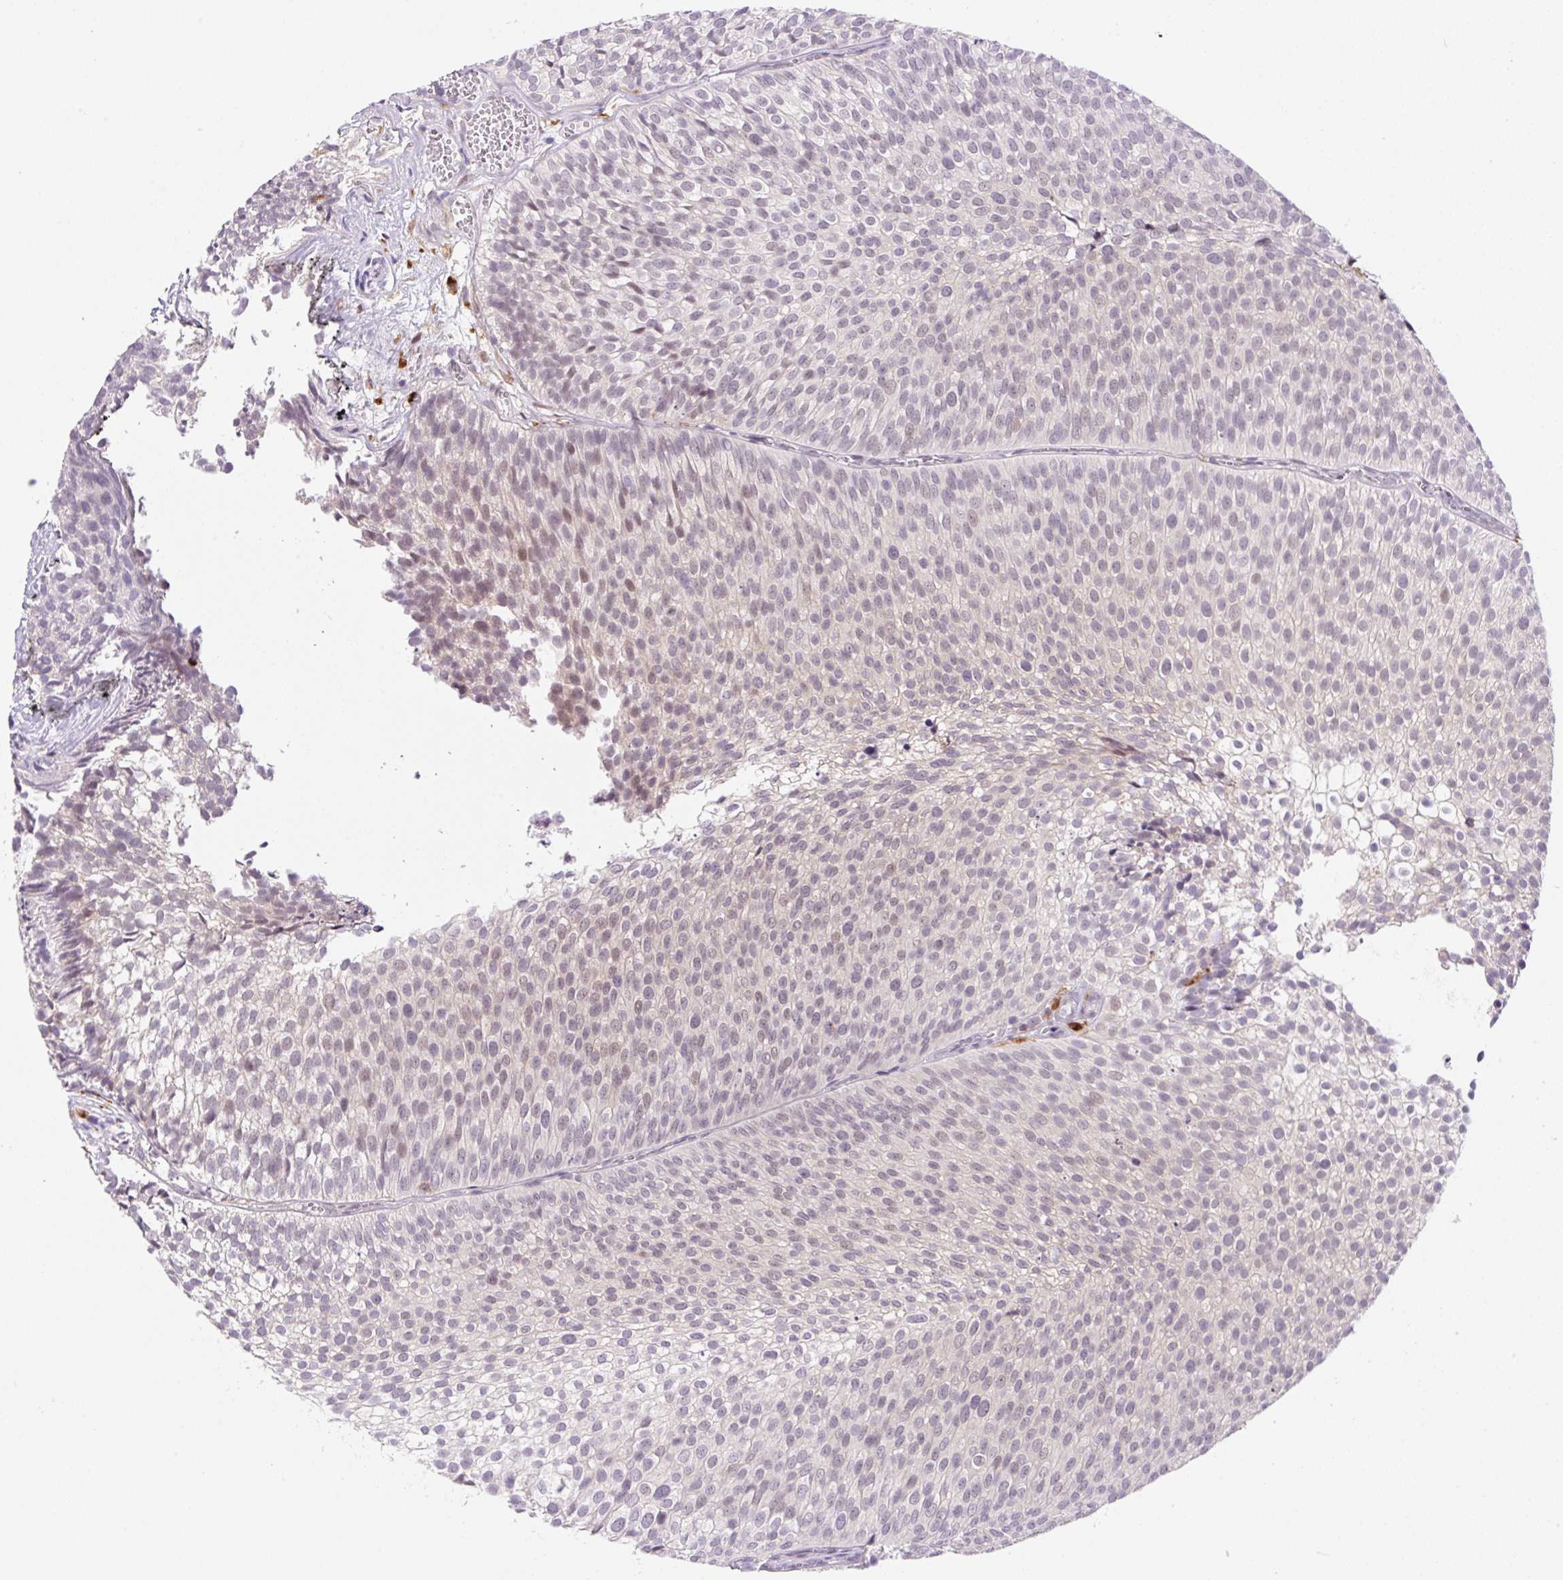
{"staining": {"intensity": "moderate", "quantity": "<25%", "location": "nuclear"}, "tissue": "urothelial cancer", "cell_type": "Tumor cells", "image_type": "cancer", "snomed": [{"axis": "morphology", "description": "Urothelial carcinoma, Low grade"}, {"axis": "topography", "description": "Urinary bladder"}], "caption": "Urothelial cancer was stained to show a protein in brown. There is low levels of moderate nuclear positivity in approximately <25% of tumor cells. (DAB = brown stain, brightfield microscopy at high magnification).", "gene": "CEBPZOS", "patient": {"sex": "male", "age": 91}}